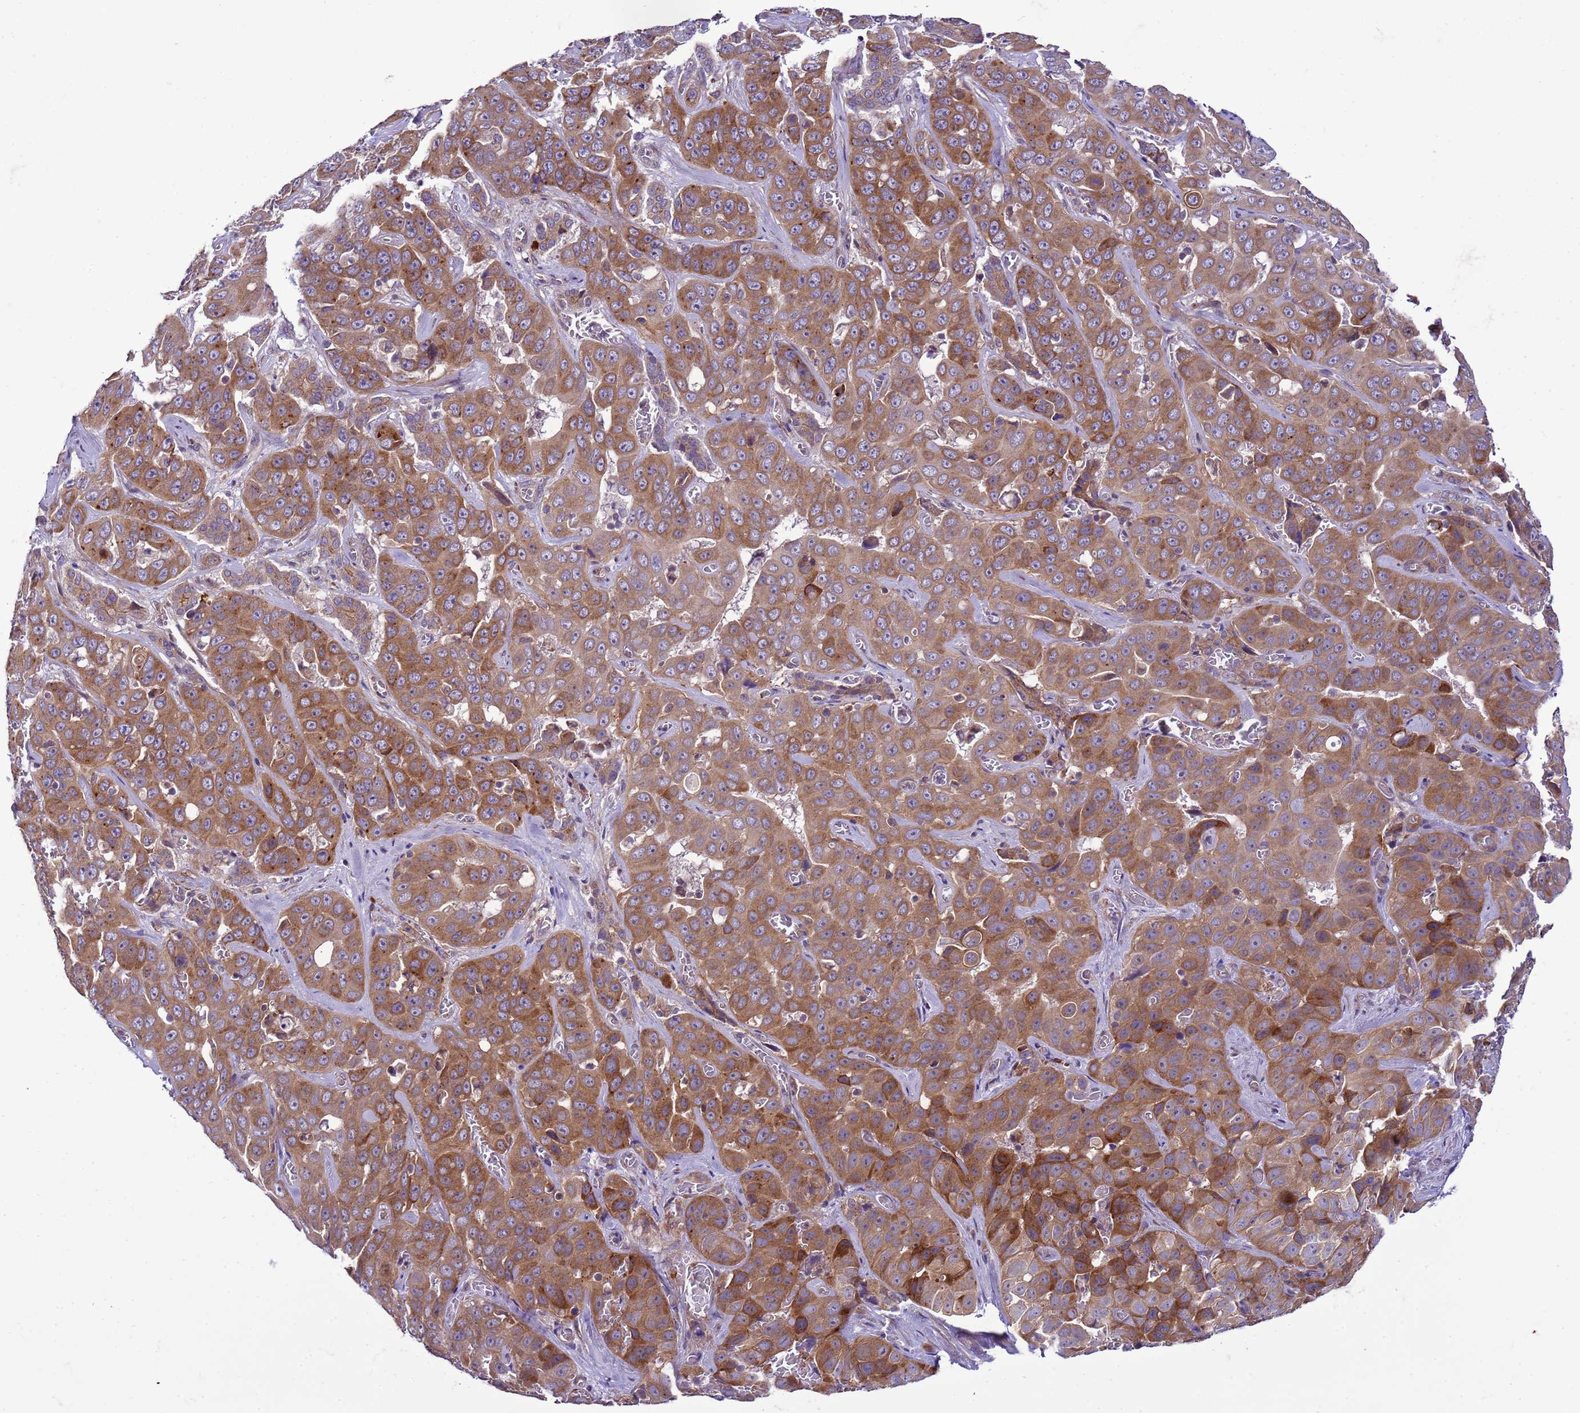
{"staining": {"intensity": "moderate", "quantity": ">75%", "location": "cytoplasmic/membranous"}, "tissue": "liver cancer", "cell_type": "Tumor cells", "image_type": "cancer", "snomed": [{"axis": "morphology", "description": "Cholangiocarcinoma"}, {"axis": "topography", "description": "Liver"}], "caption": "Liver cancer stained with DAB (3,3'-diaminobenzidine) IHC displays medium levels of moderate cytoplasmic/membranous expression in approximately >75% of tumor cells.", "gene": "GEN1", "patient": {"sex": "female", "age": 52}}